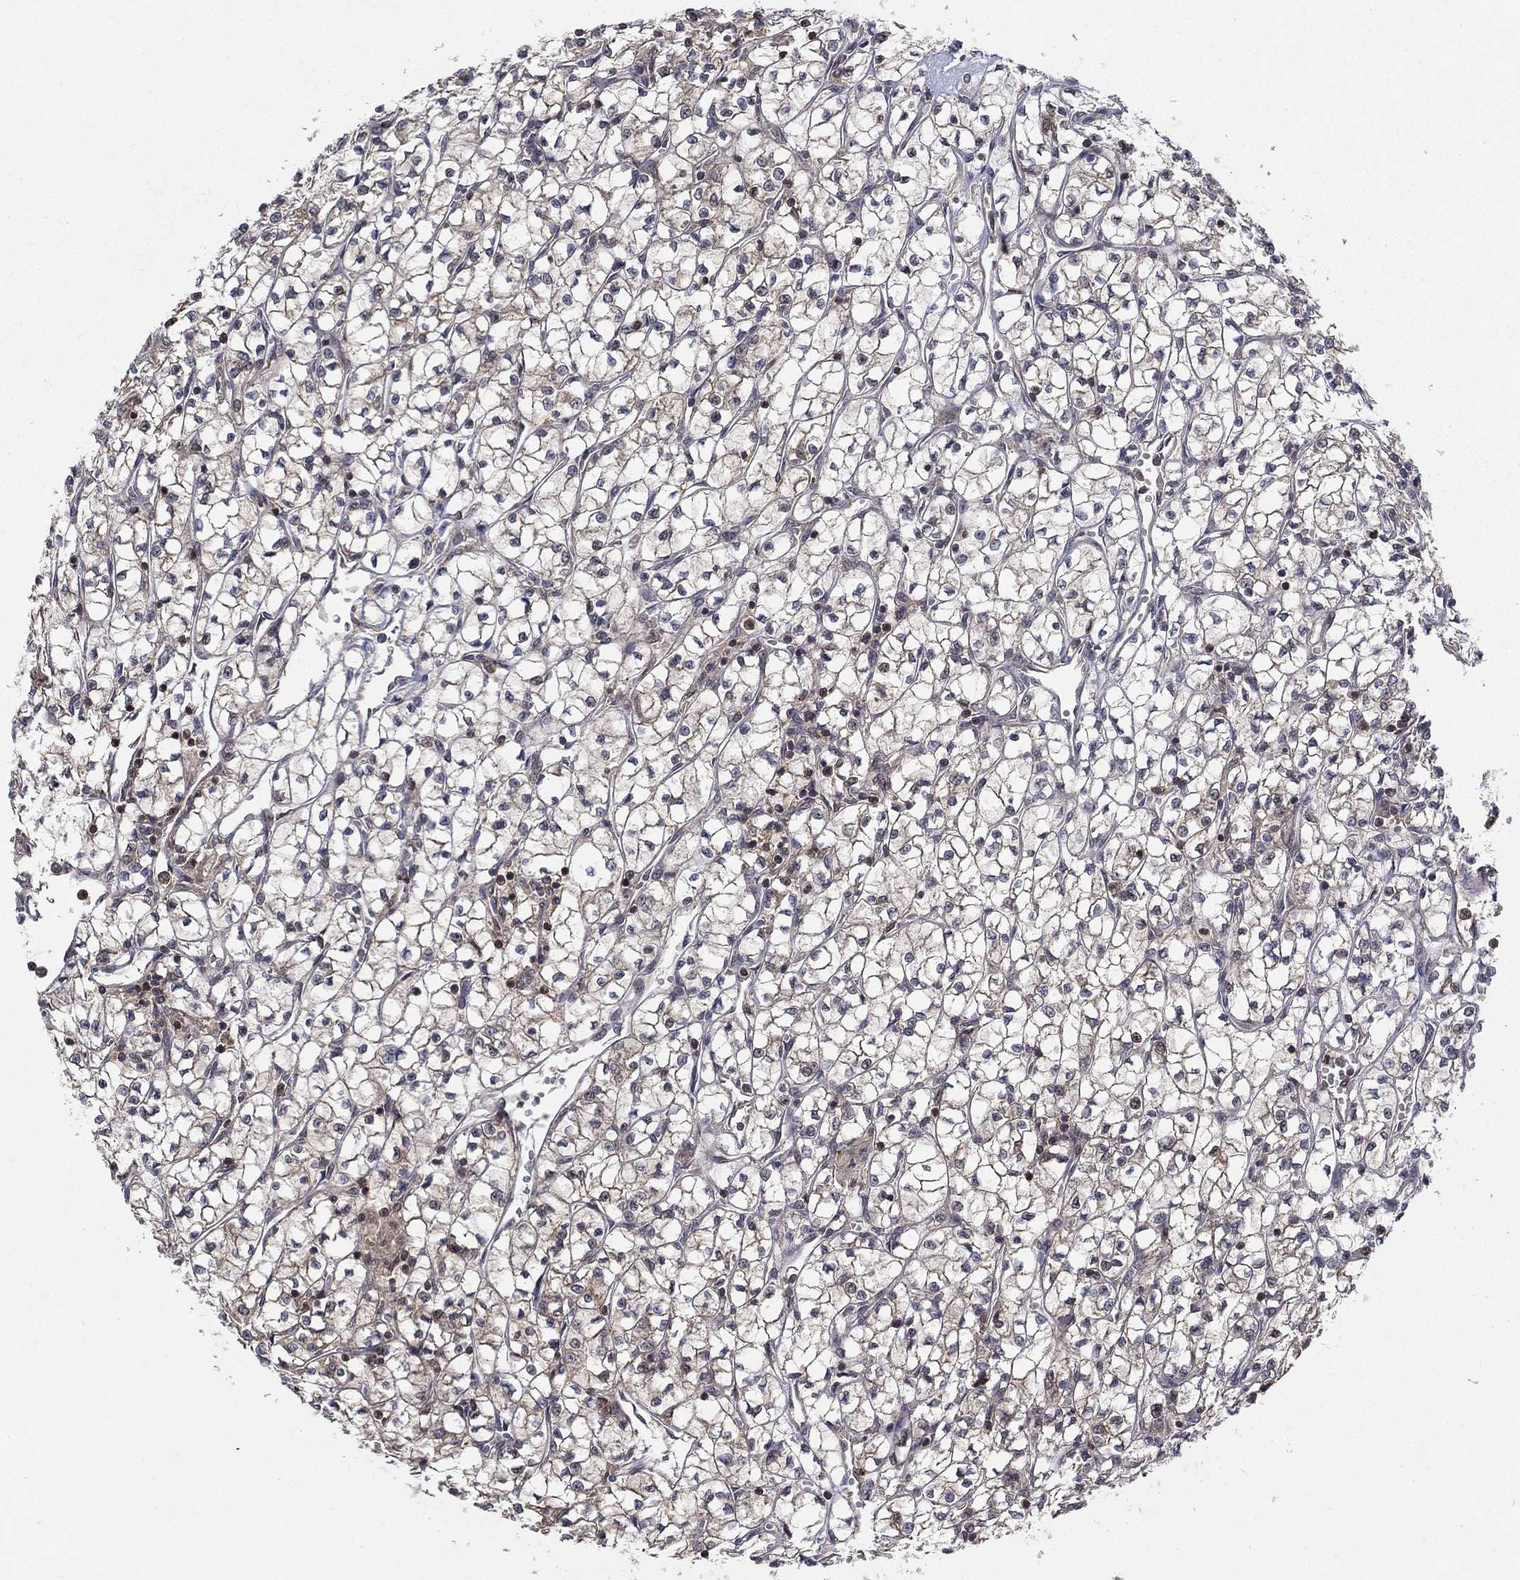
{"staining": {"intensity": "strong", "quantity": "<25%", "location": "nuclear"}, "tissue": "renal cancer", "cell_type": "Tumor cells", "image_type": "cancer", "snomed": [{"axis": "morphology", "description": "Adenocarcinoma, NOS"}, {"axis": "topography", "description": "Kidney"}], "caption": "Immunohistochemical staining of human renal adenocarcinoma exhibits medium levels of strong nuclear staining in about <25% of tumor cells. The staining was performed using DAB (3,3'-diaminobenzidine), with brown indicating positive protein expression. Nuclei are stained blue with hematoxylin.", "gene": "CCDC66", "patient": {"sex": "female", "age": 64}}